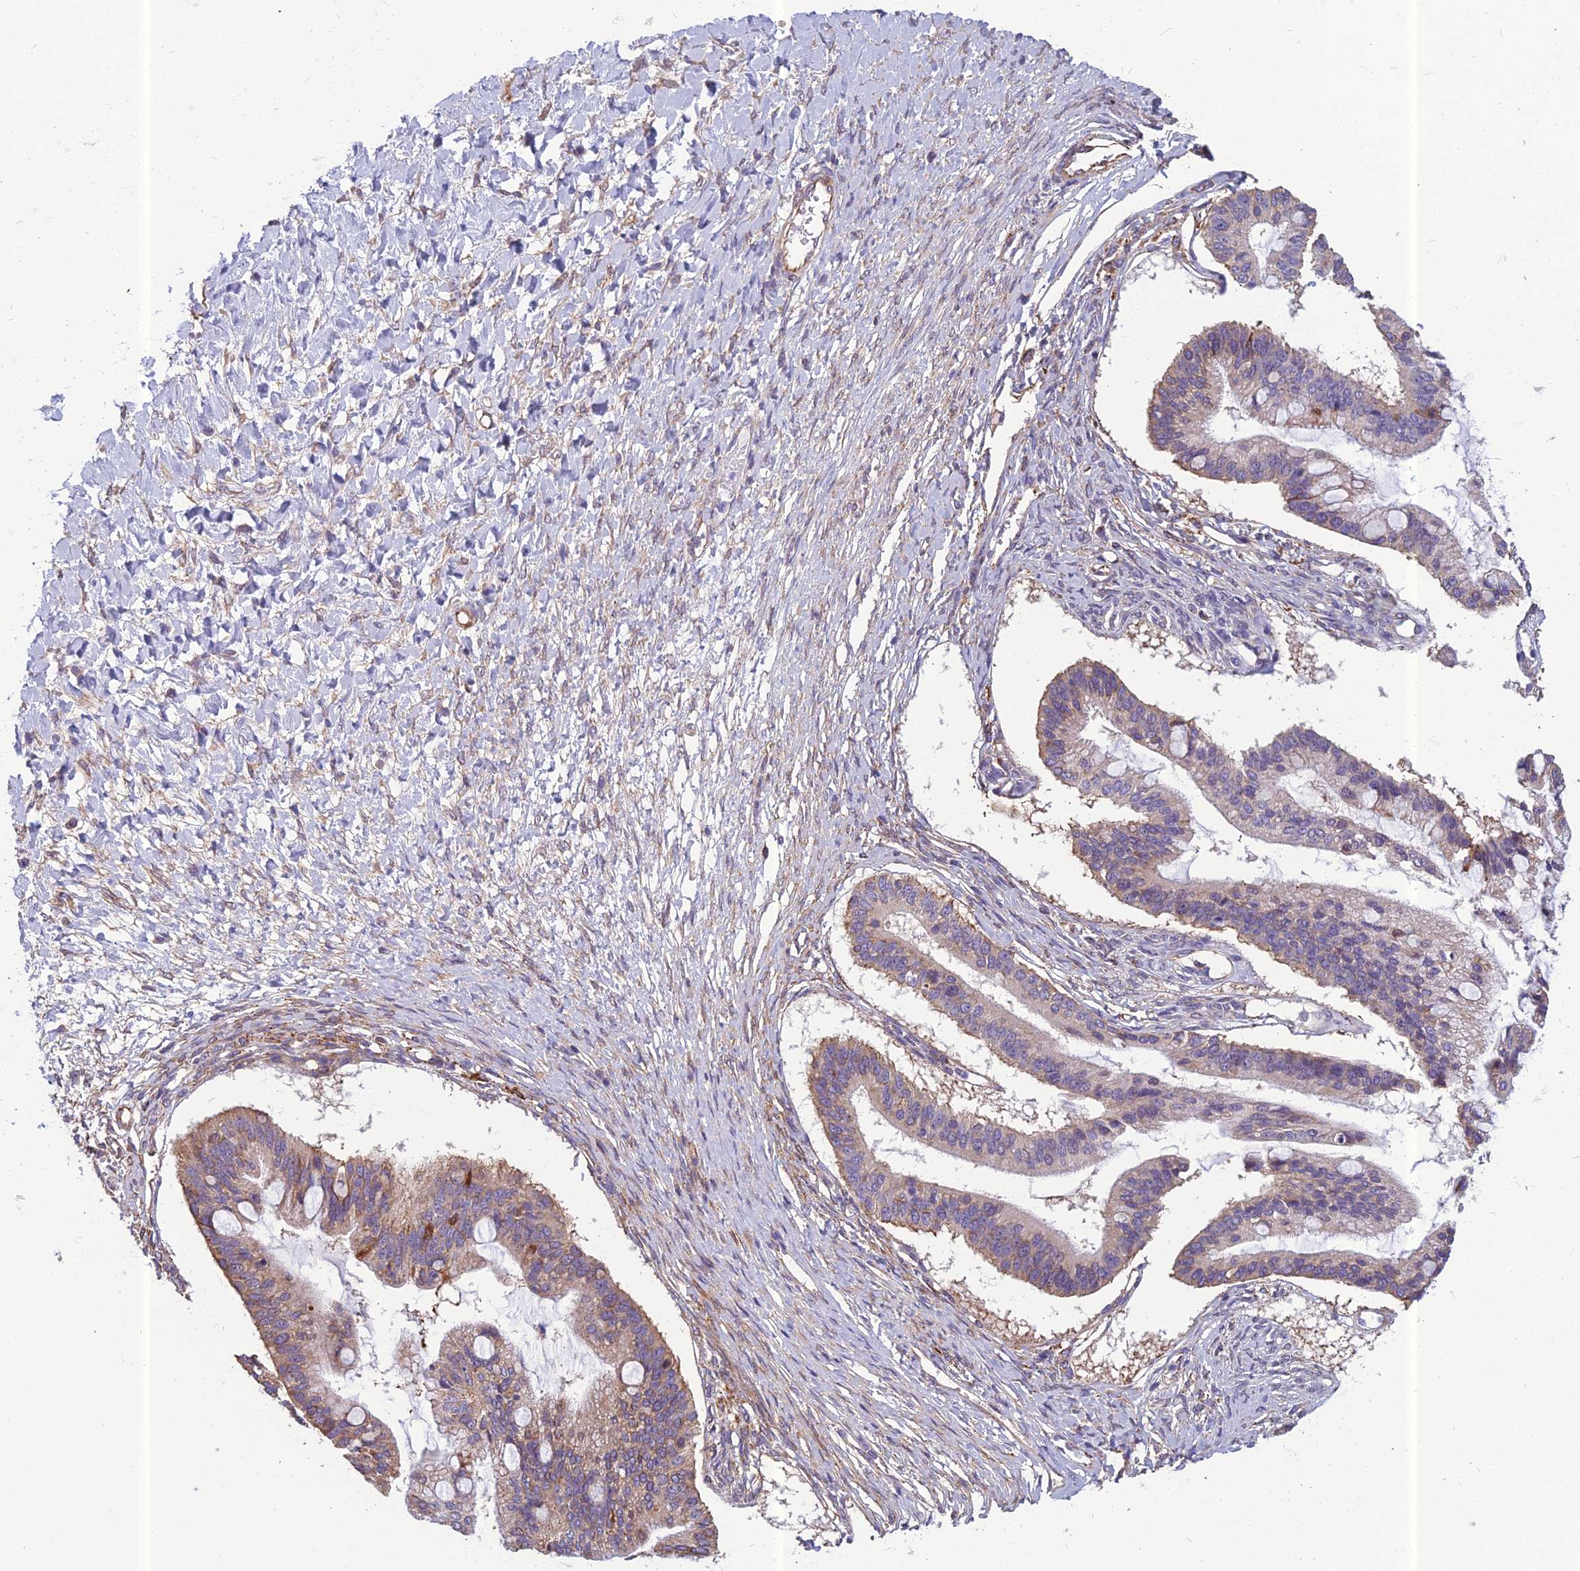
{"staining": {"intensity": "weak", "quantity": "25%-75%", "location": "cytoplasmic/membranous"}, "tissue": "ovarian cancer", "cell_type": "Tumor cells", "image_type": "cancer", "snomed": [{"axis": "morphology", "description": "Cystadenocarcinoma, mucinous, NOS"}, {"axis": "topography", "description": "Ovary"}], "caption": "Ovarian mucinous cystadenocarcinoma stained with IHC reveals weak cytoplasmic/membranous expression in about 25%-75% of tumor cells.", "gene": "SPDL1", "patient": {"sex": "female", "age": 73}}